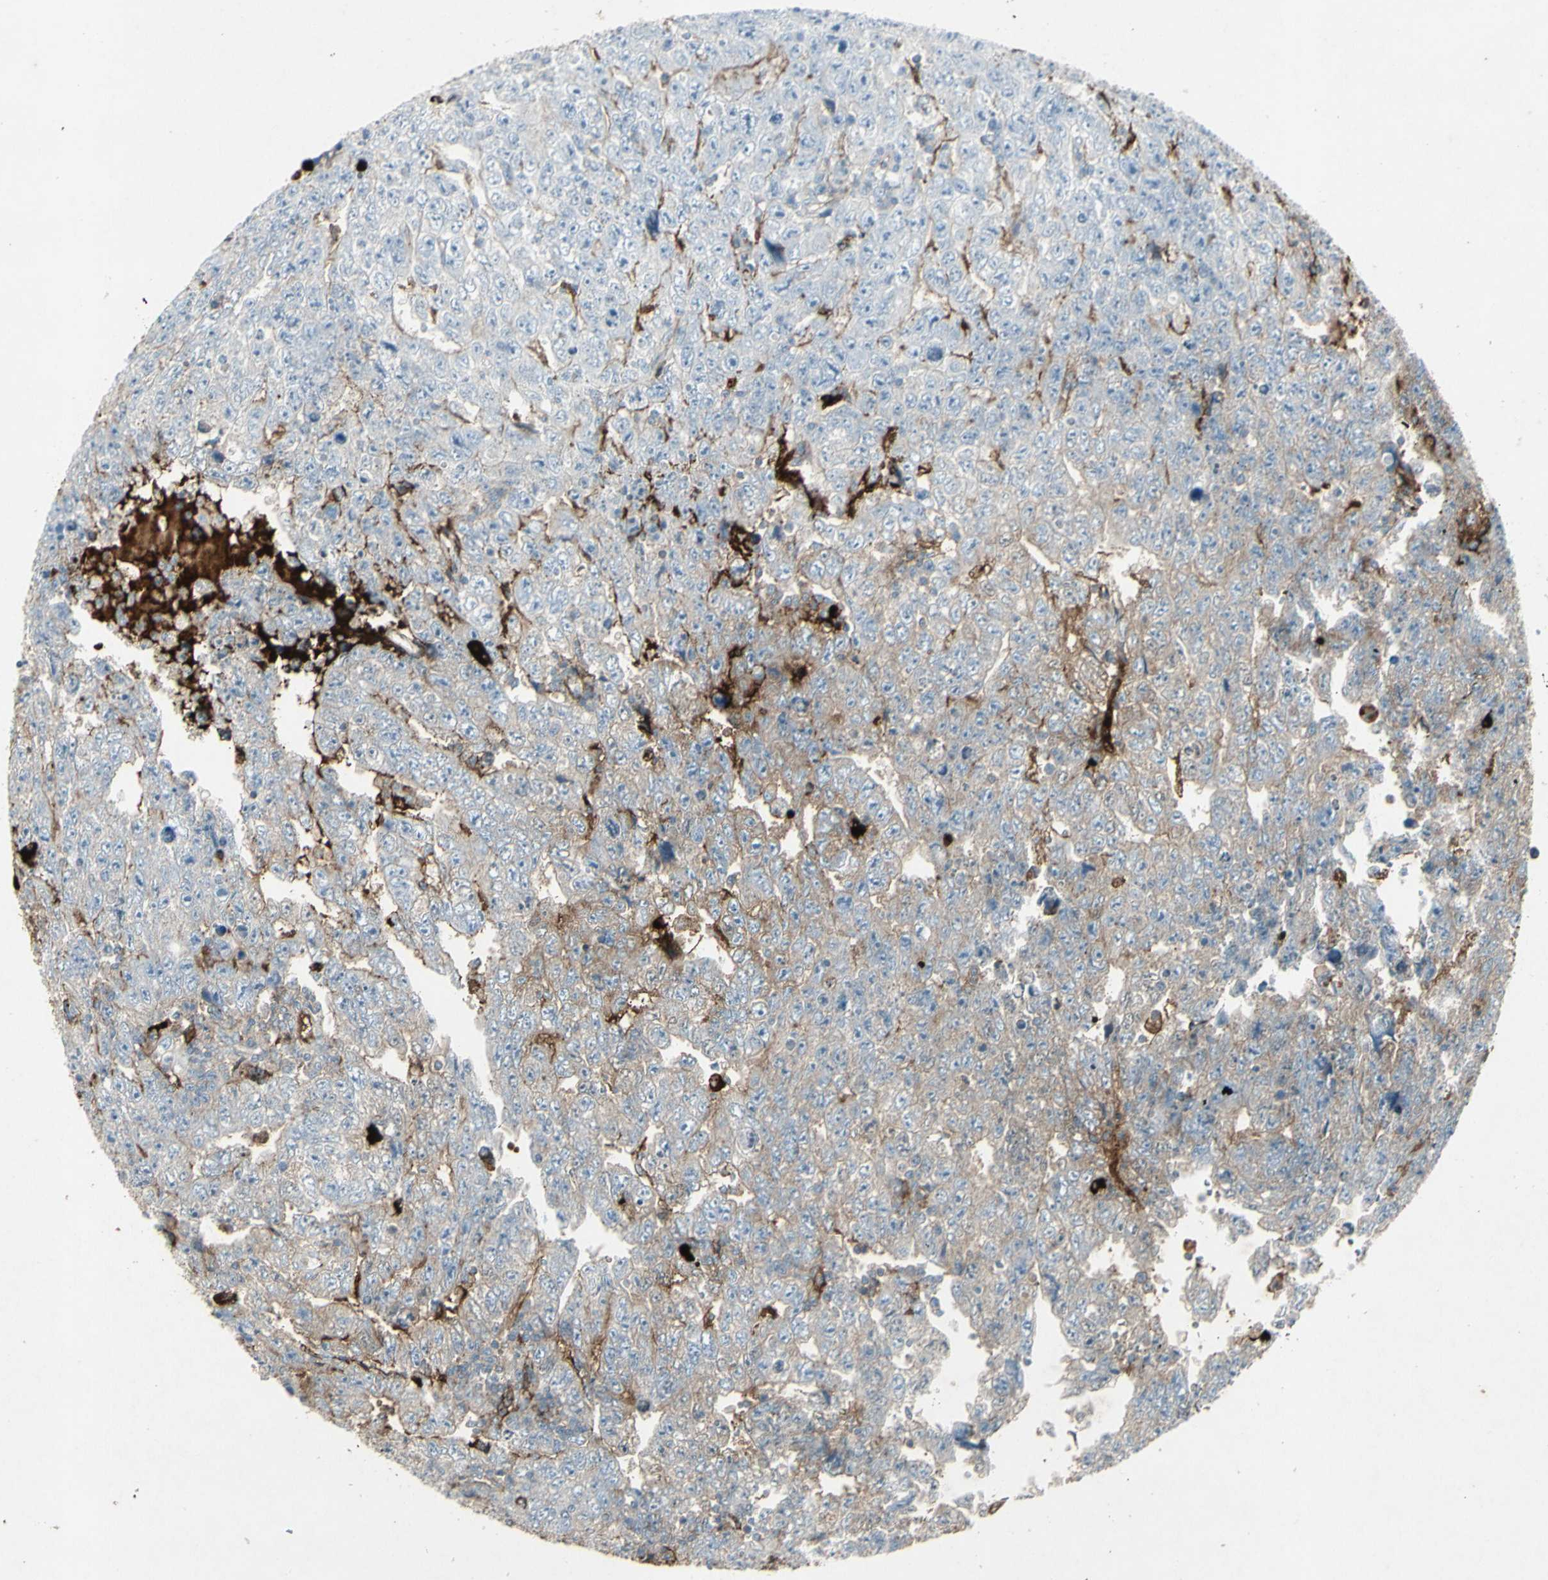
{"staining": {"intensity": "weak", "quantity": "25%-75%", "location": "cytoplasmic/membranous"}, "tissue": "testis cancer", "cell_type": "Tumor cells", "image_type": "cancer", "snomed": [{"axis": "morphology", "description": "Carcinoma, Embryonal, NOS"}, {"axis": "topography", "description": "Testis"}], "caption": "Testis embryonal carcinoma stained with IHC exhibits weak cytoplasmic/membranous staining in about 25%-75% of tumor cells.", "gene": "IGHM", "patient": {"sex": "male", "age": 28}}